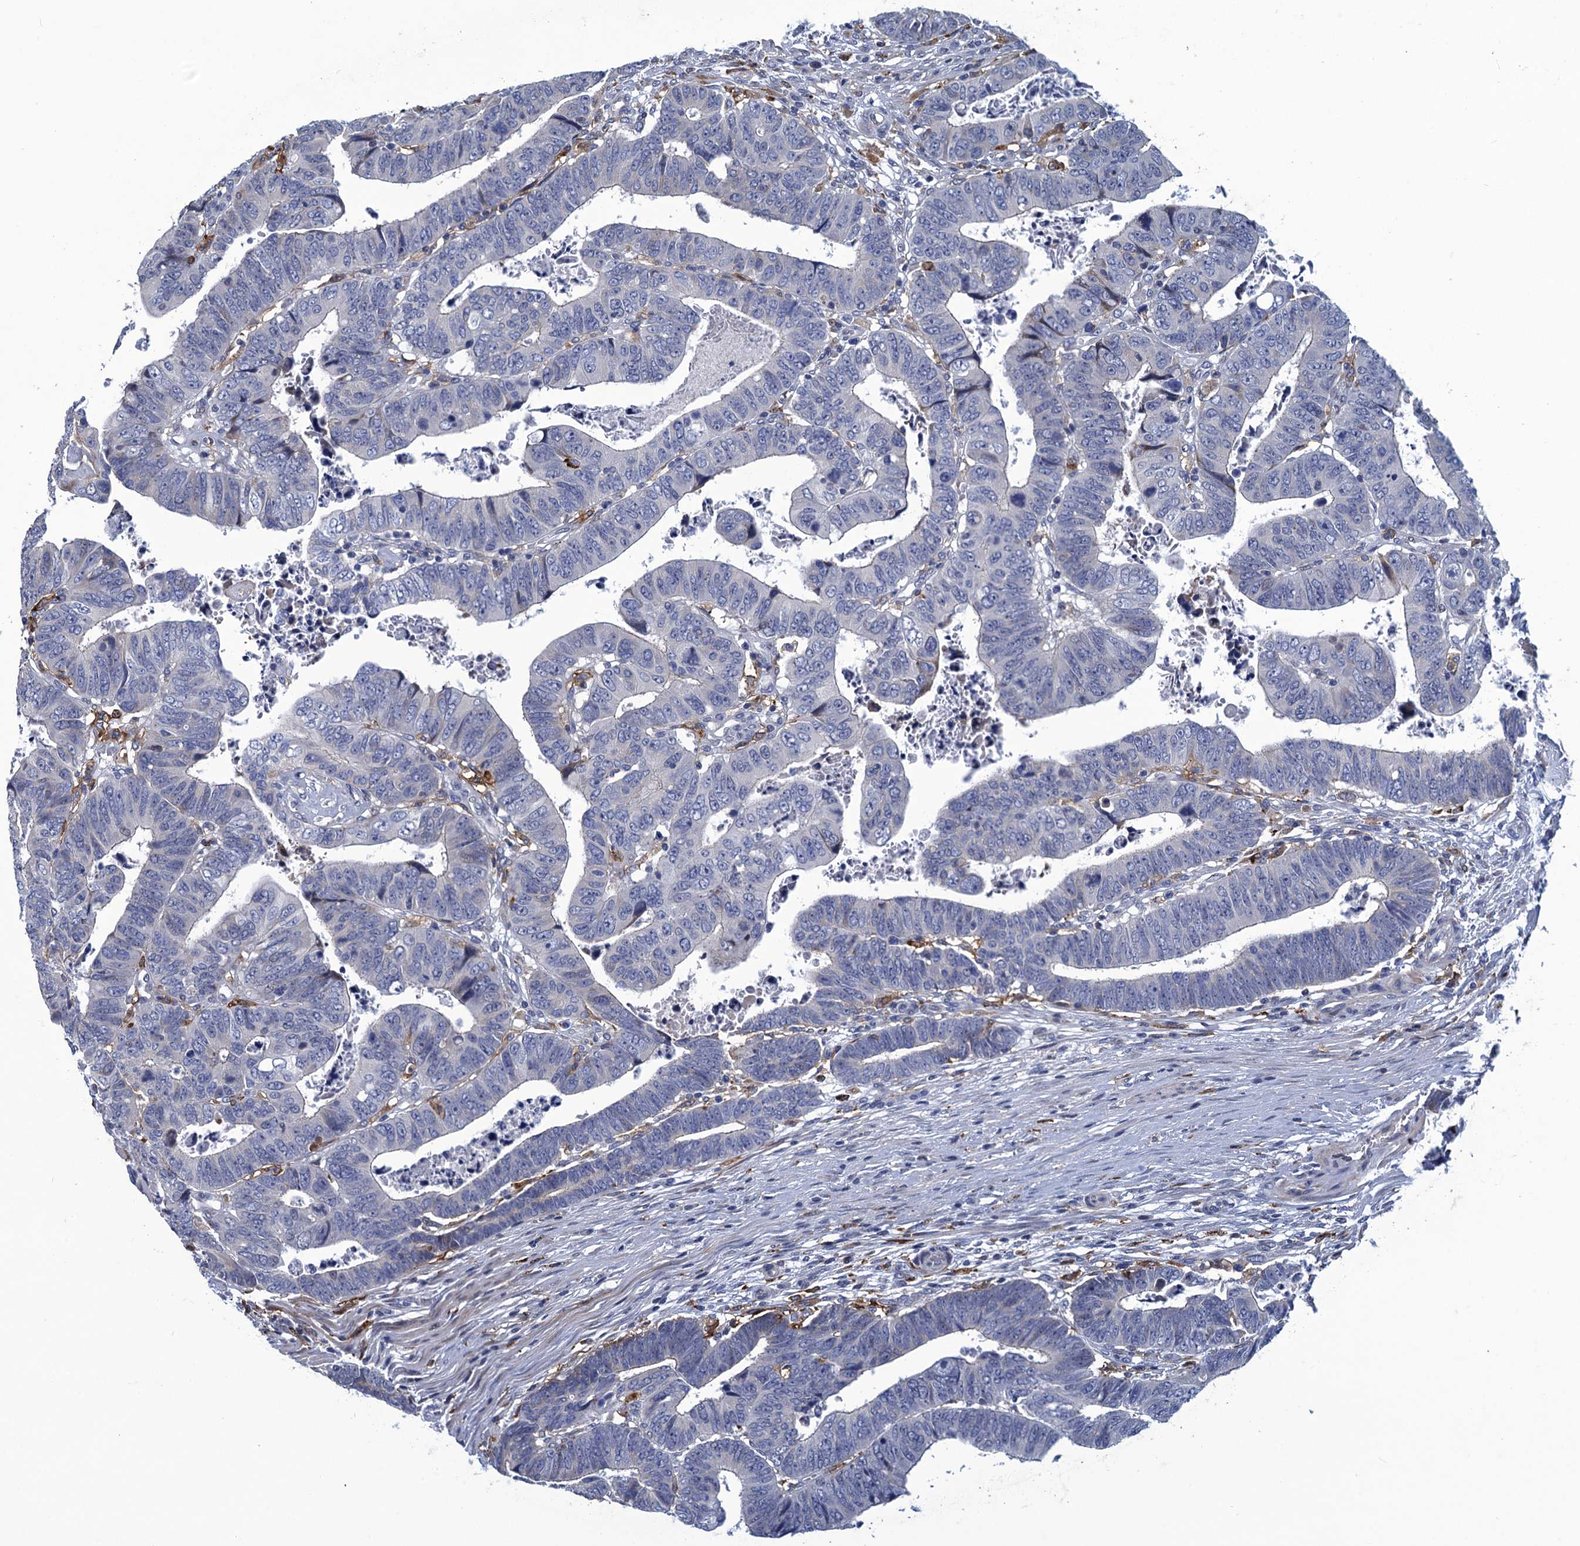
{"staining": {"intensity": "negative", "quantity": "none", "location": "none"}, "tissue": "colorectal cancer", "cell_type": "Tumor cells", "image_type": "cancer", "snomed": [{"axis": "morphology", "description": "Normal tissue, NOS"}, {"axis": "morphology", "description": "Adenocarcinoma, NOS"}, {"axis": "topography", "description": "Rectum"}], "caption": "Immunohistochemistry histopathology image of neoplastic tissue: adenocarcinoma (colorectal) stained with DAB demonstrates no significant protein positivity in tumor cells. The staining is performed using DAB brown chromogen with nuclei counter-stained in using hematoxylin.", "gene": "DNHD1", "patient": {"sex": "female", "age": 65}}